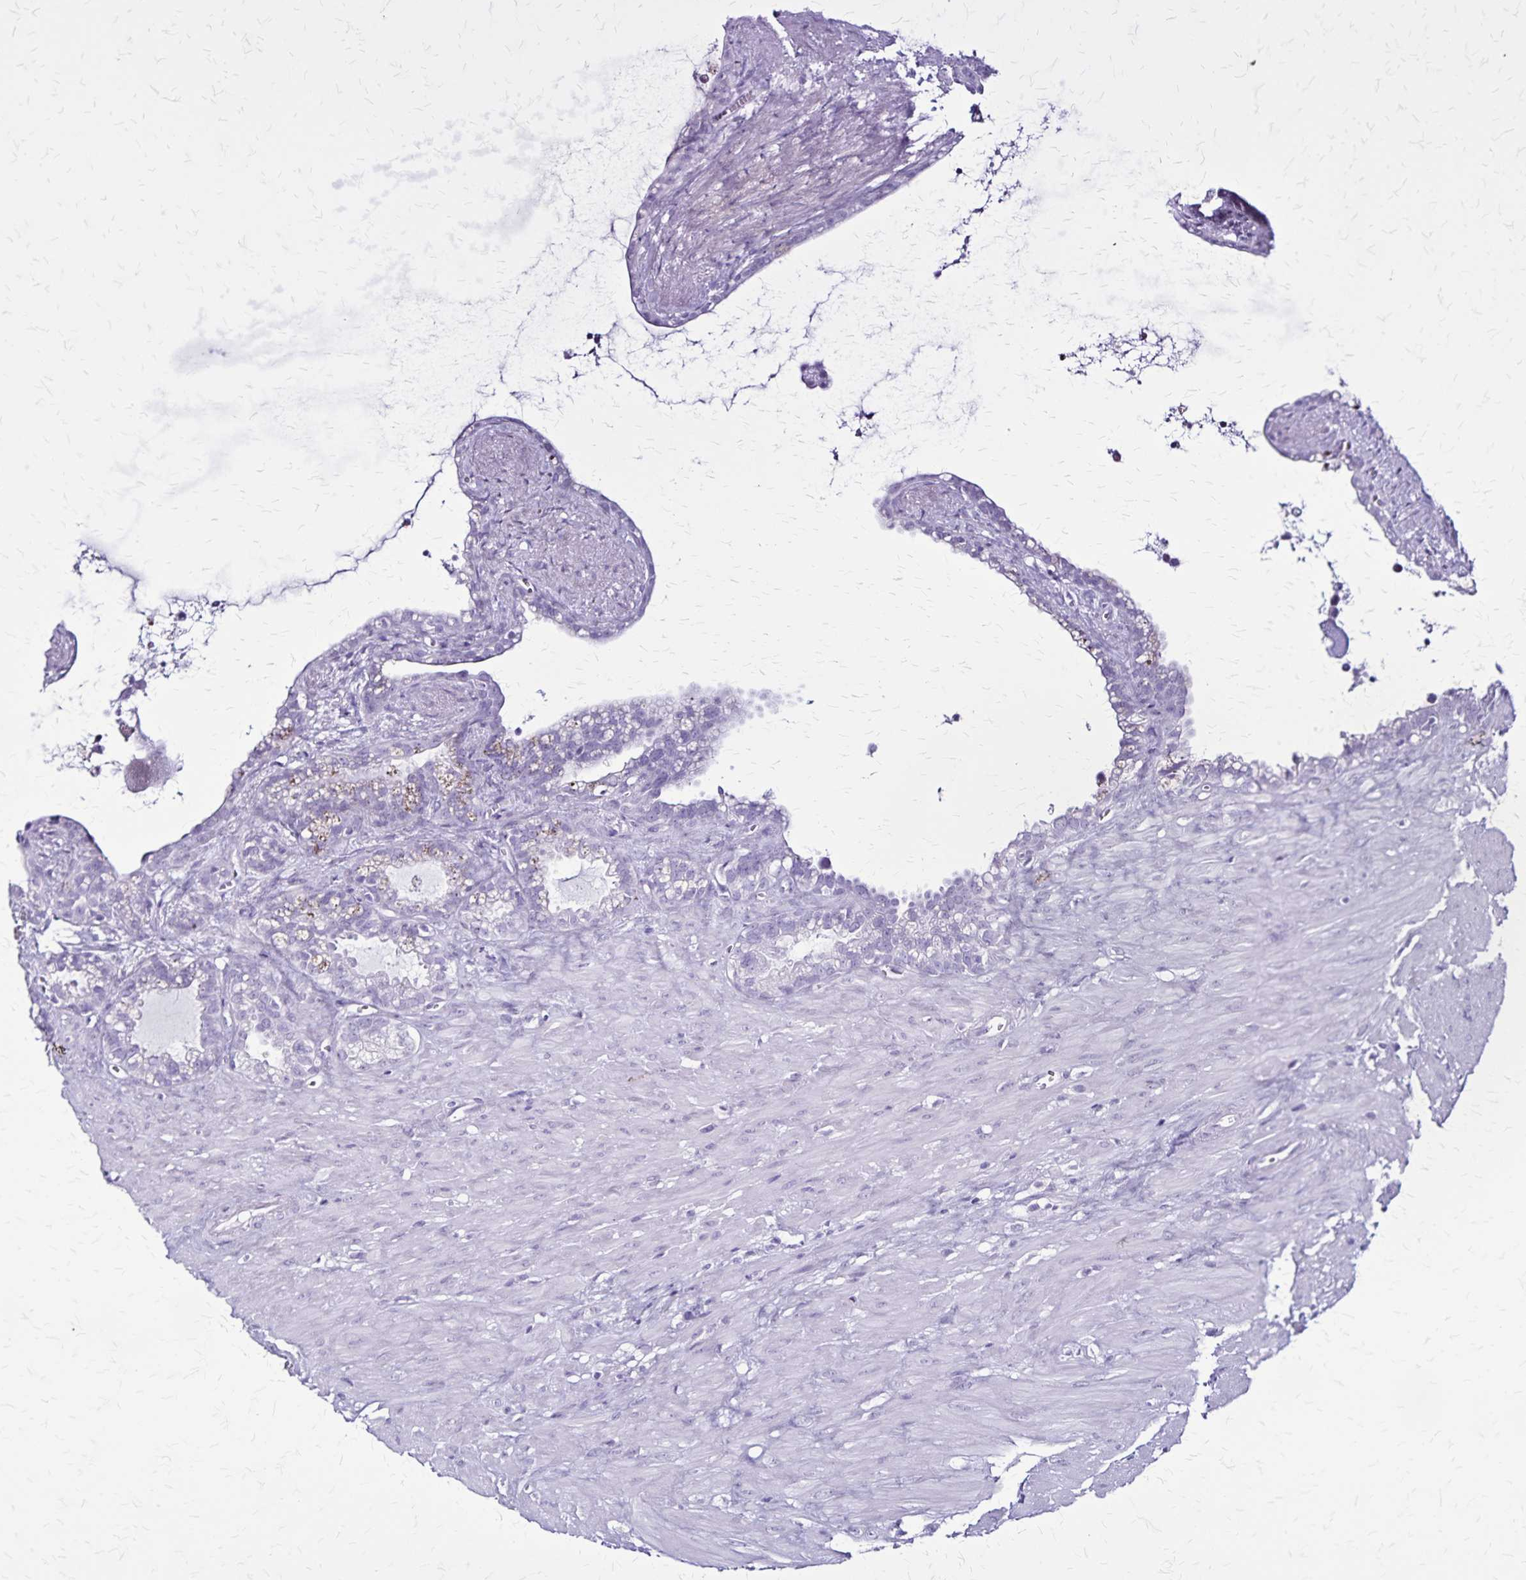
{"staining": {"intensity": "negative", "quantity": "none", "location": "none"}, "tissue": "seminal vesicle", "cell_type": "Glandular cells", "image_type": "normal", "snomed": [{"axis": "morphology", "description": "Normal tissue, NOS"}, {"axis": "topography", "description": "Seminal veicle"}], "caption": "This histopathology image is of unremarkable seminal vesicle stained with immunohistochemistry to label a protein in brown with the nuclei are counter-stained blue. There is no positivity in glandular cells. The staining is performed using DAB brown chromogen with nuclei counter-stained in using hematoxylin.", "gene": "KRT2", "patient": {"sex": "male", "age": 76}}